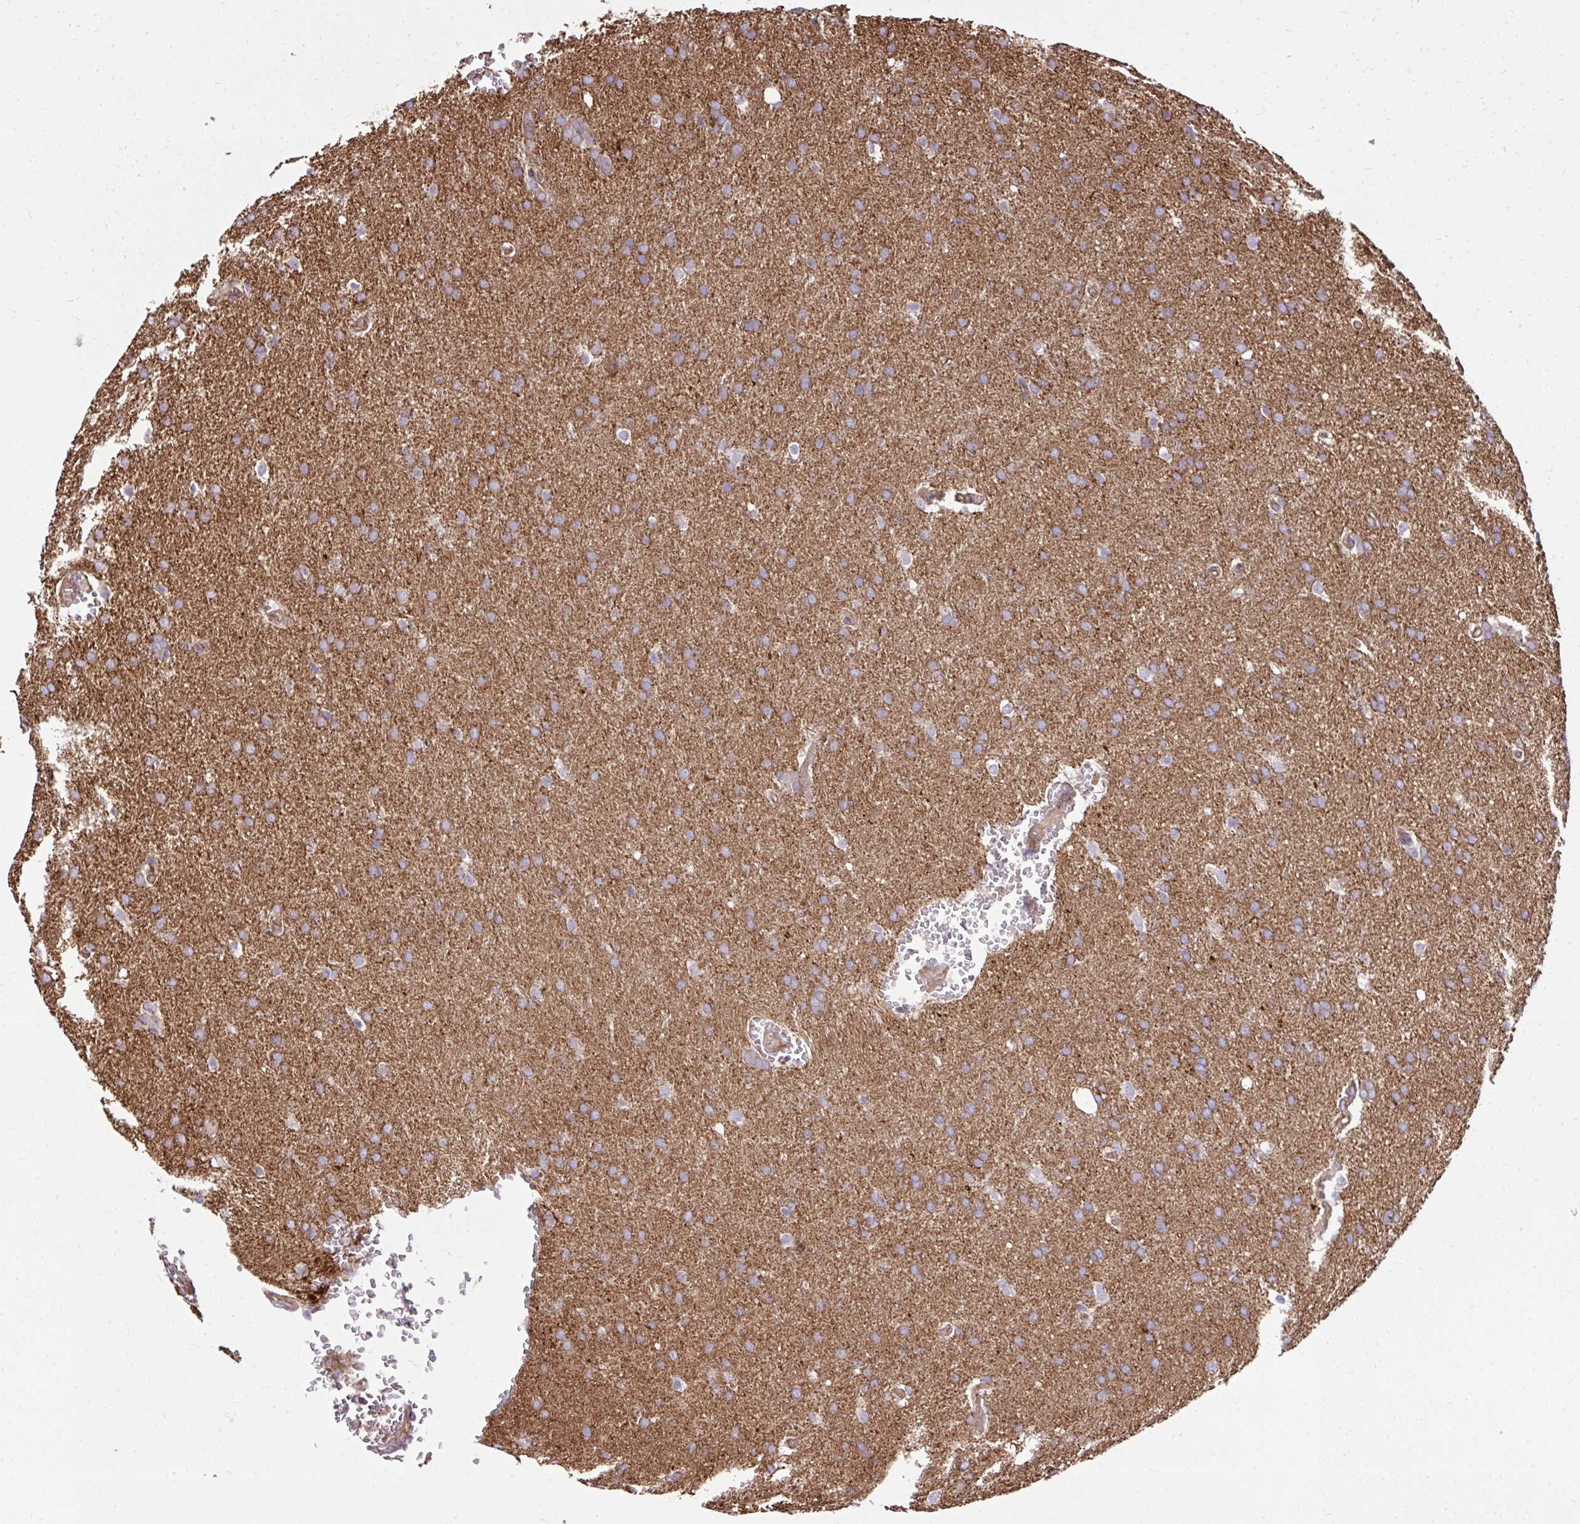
{"staining": {"intensity": "moderate", "quantity": ">75%", "location": "cytoplasmic/membranous"}, "tissue": "glioma", "cell_type": "Tumor cells", "image_type": "cancer", "snomed": [{"axis": "morphology", "description": "Glioma, malignant, Low grade"}, {"axis": "topography", "description": "Brain"}], "caption": "There is medium levels of moderate cytoplasmic/membranous positivity in tumor cells of glioma, as demonstrated by immunohistochemical staining (brown color).", "gene": "NMNAT3", "patient": {"sex": "female", "age": 33}}